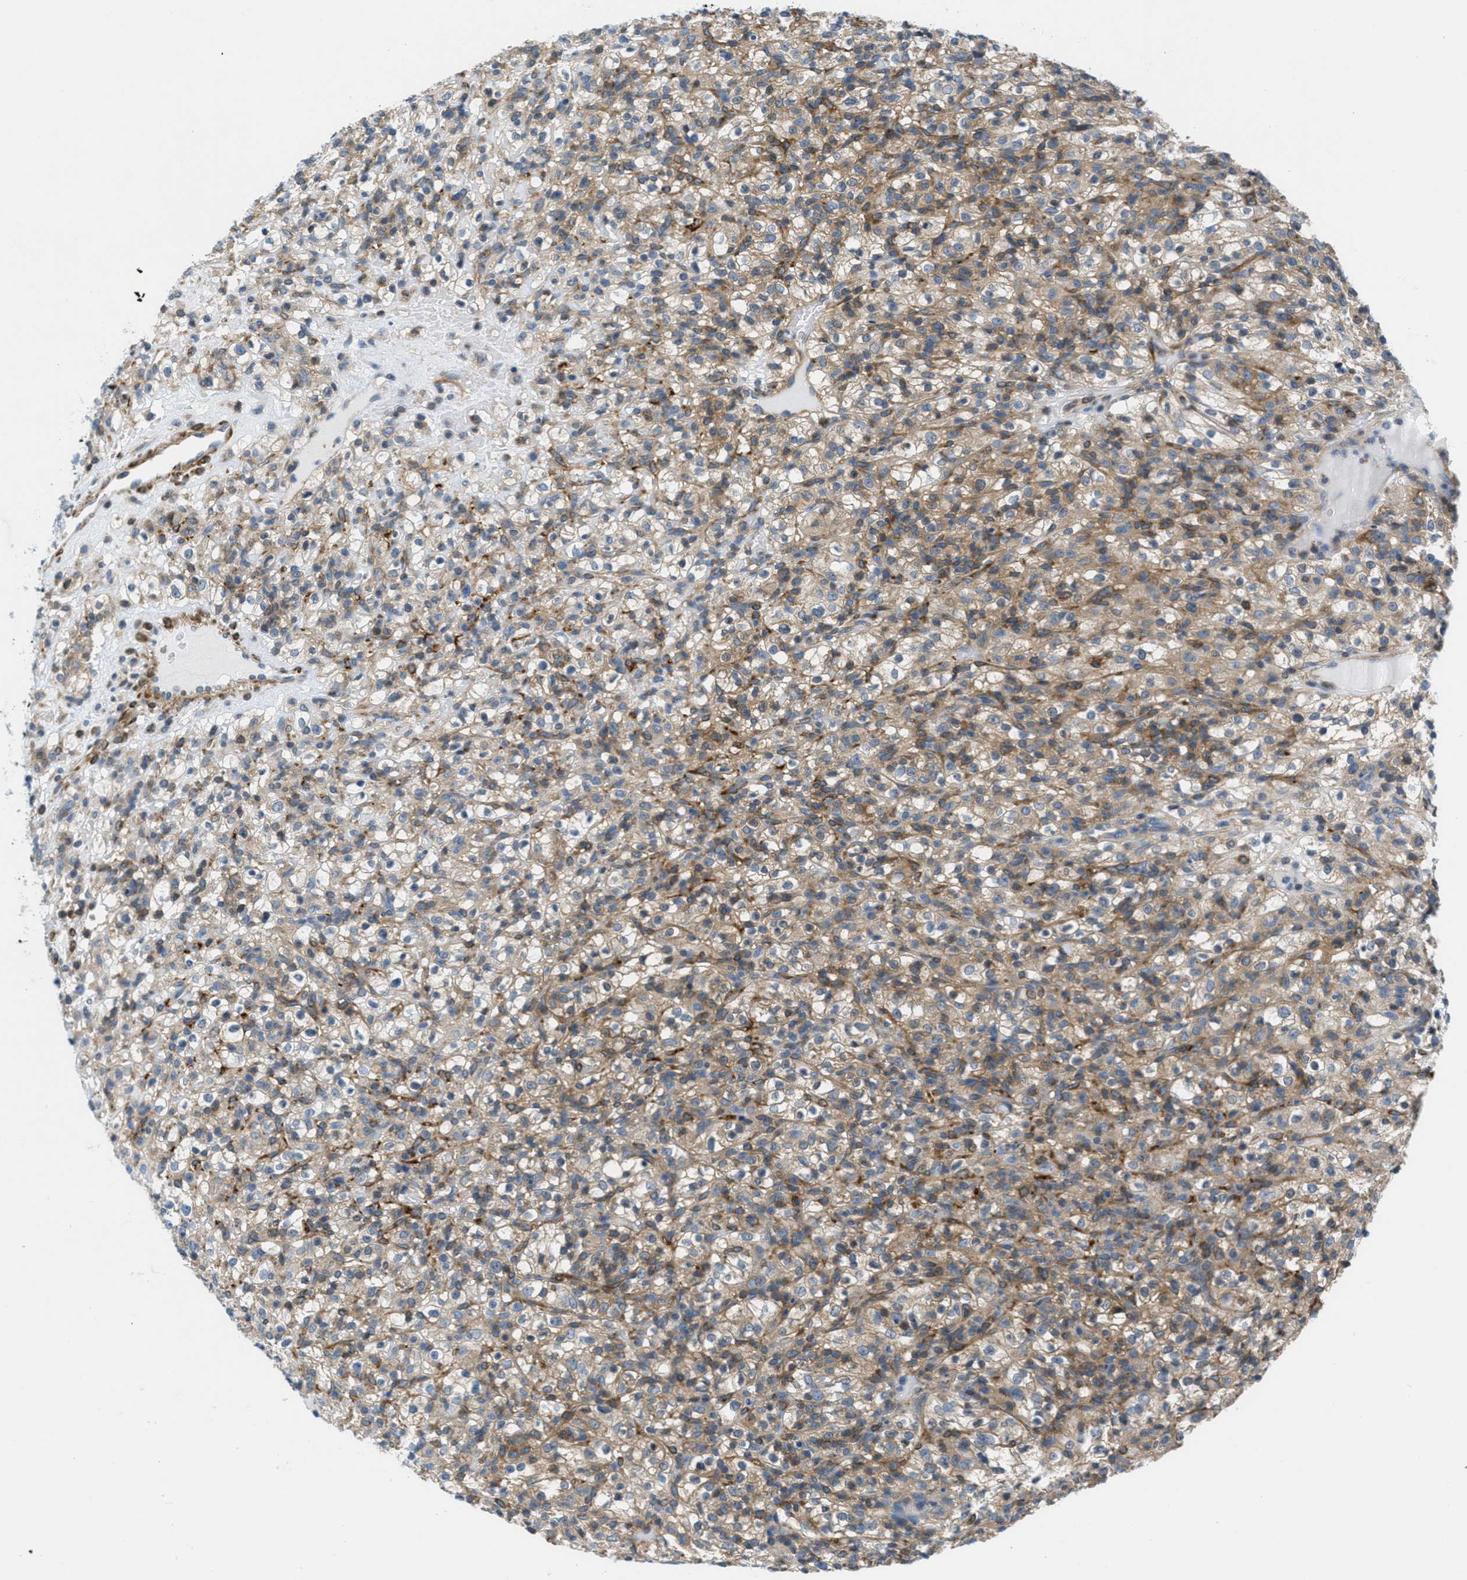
{"staining": {"intensity": "moderate", "quantity": ">75%", "location": "cytoplasmic/membranous"}, "tissue": "renal cancer", "cell_type": "Tumor cells", "image_type": "cancer", "snomed": [{"axis": "morphology", "description": "Normal tissue, NOS"}, {"axis": "morphology", "description": "Adenocarcinoma, NOS"}, {"axis": "topography", "description": "Kidney"}], "caption": "Immunohistochemistry (IHC) (DAB (3,3'-diaminobenzidine)) staining of adenocarcinoma (renal) demonstrates moderate cytoplasmic/membranous protein positivity in about >75% of tumor cells.", "gene": "MAPRE2", "patient": {"sex": "female", "age": 72}}